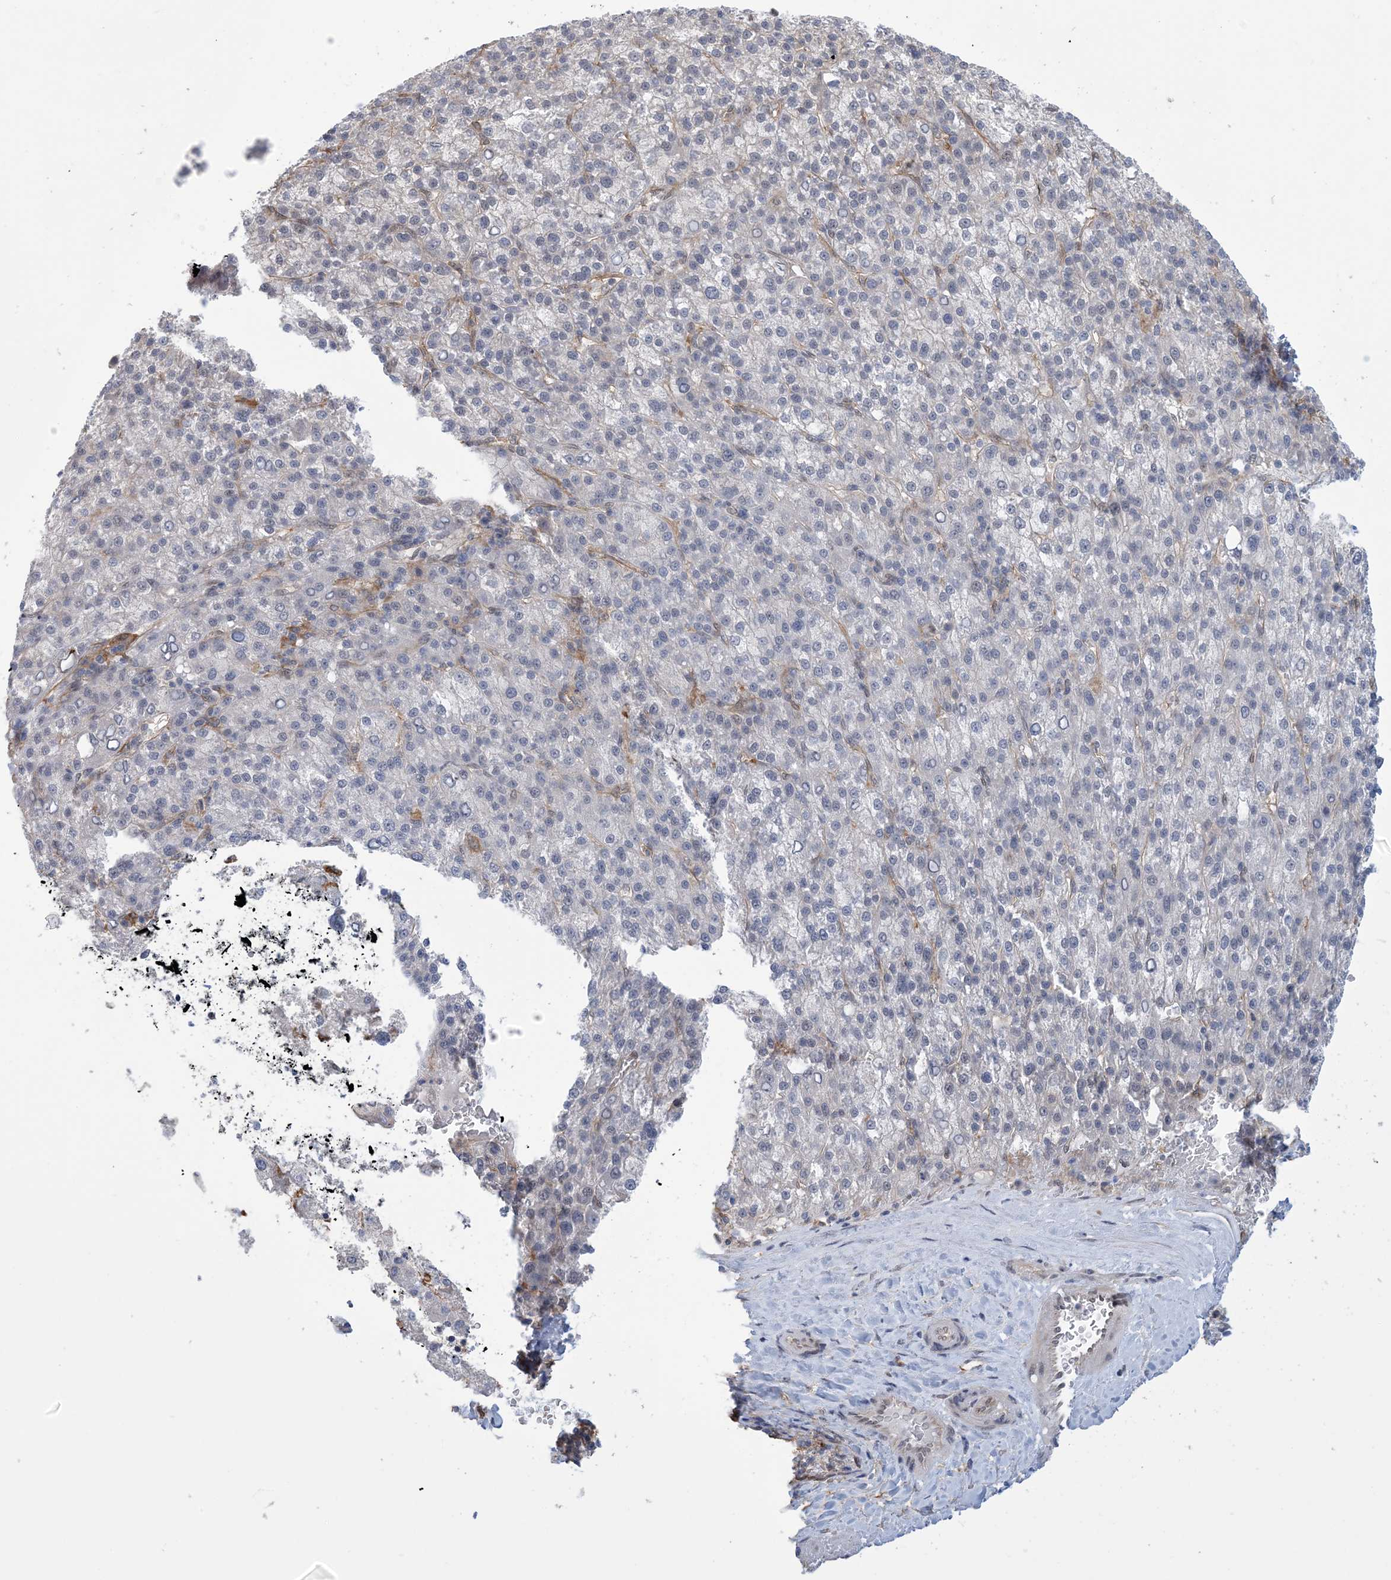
{"staining": {"intensity": "negative", "quantity": "none", "location": "none"}, "tissue": "liver cancer", "cell_type": "Tumor cells", "image_type": "cancer", "snomed": [{"axis": "morphology", "description": "Carcinoma, Hepatocellular, NOS"}, {"axis": "topography", "description": "Liver"}], "caption": "Image shows no significant protein staining in tumor cells of liver hepatocellular carcinoma. (Brightfield microscopy of DAB immunohistochemistry (IHC) at high magnification).", "gene": "ZNF8", "patient": {"sex": "female", "age": 58}}